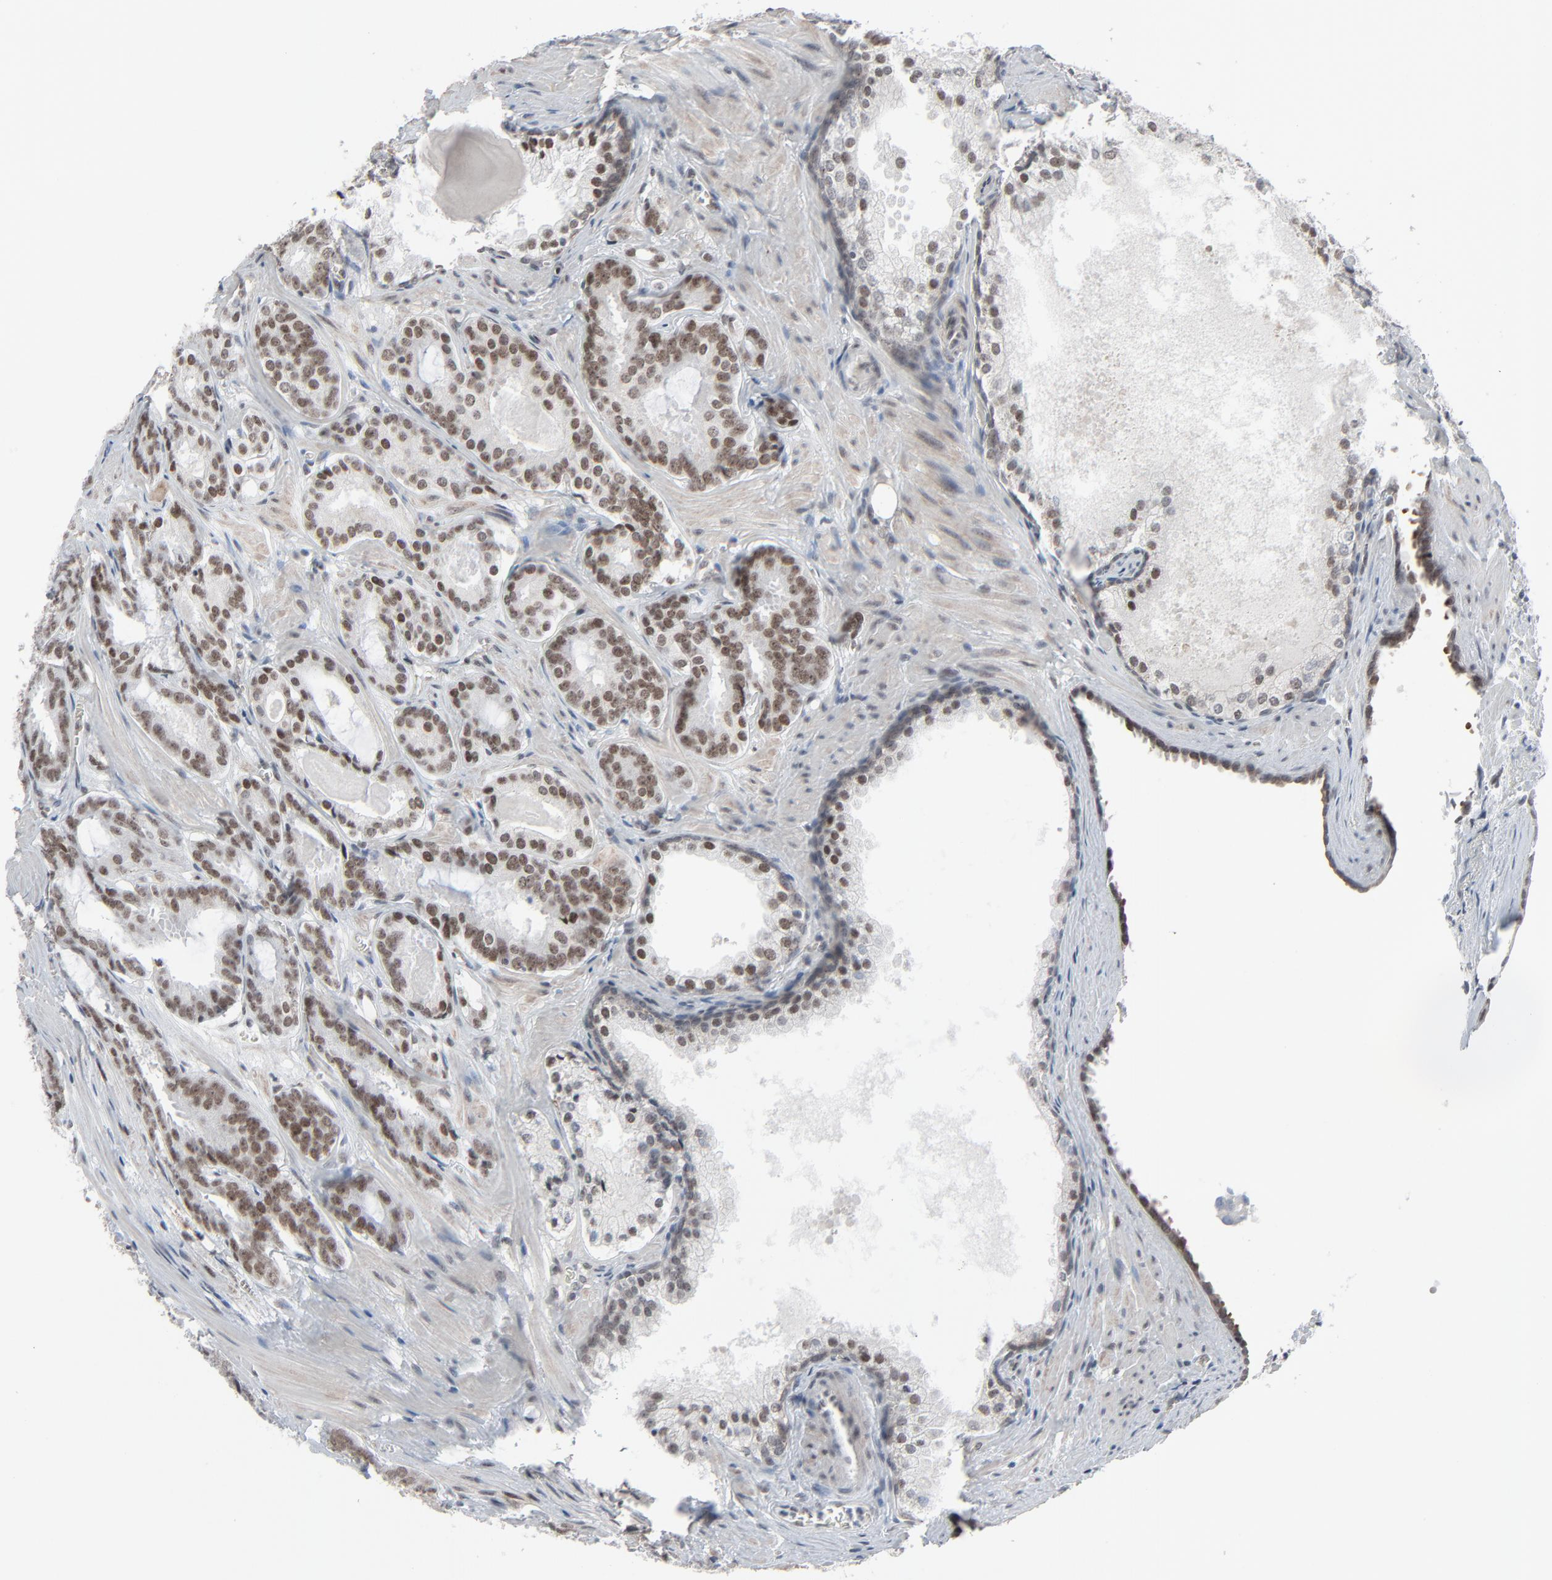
{"staining": {"intensity": "moderate", "quantity": "25%-75%", "location": "nuclear"}, "tissue": "prostate cancer", "cell_type": "Tumor cells", "image_type": "cancer", "snomed": [{"axis": "morphology", "description": "Adenocarcinoma, Medium grade"}, {"axis": "topography", "description": "Prostate"}], "caption": "Immunohistochemistry of prostate medium-grade adenocarcinoma displays medium levels of moderate nuclear positivity in approximately 25%-75% of tumor cells.", "gene": "FBXO28", "patient": {"sex": "male", "age": 64}}